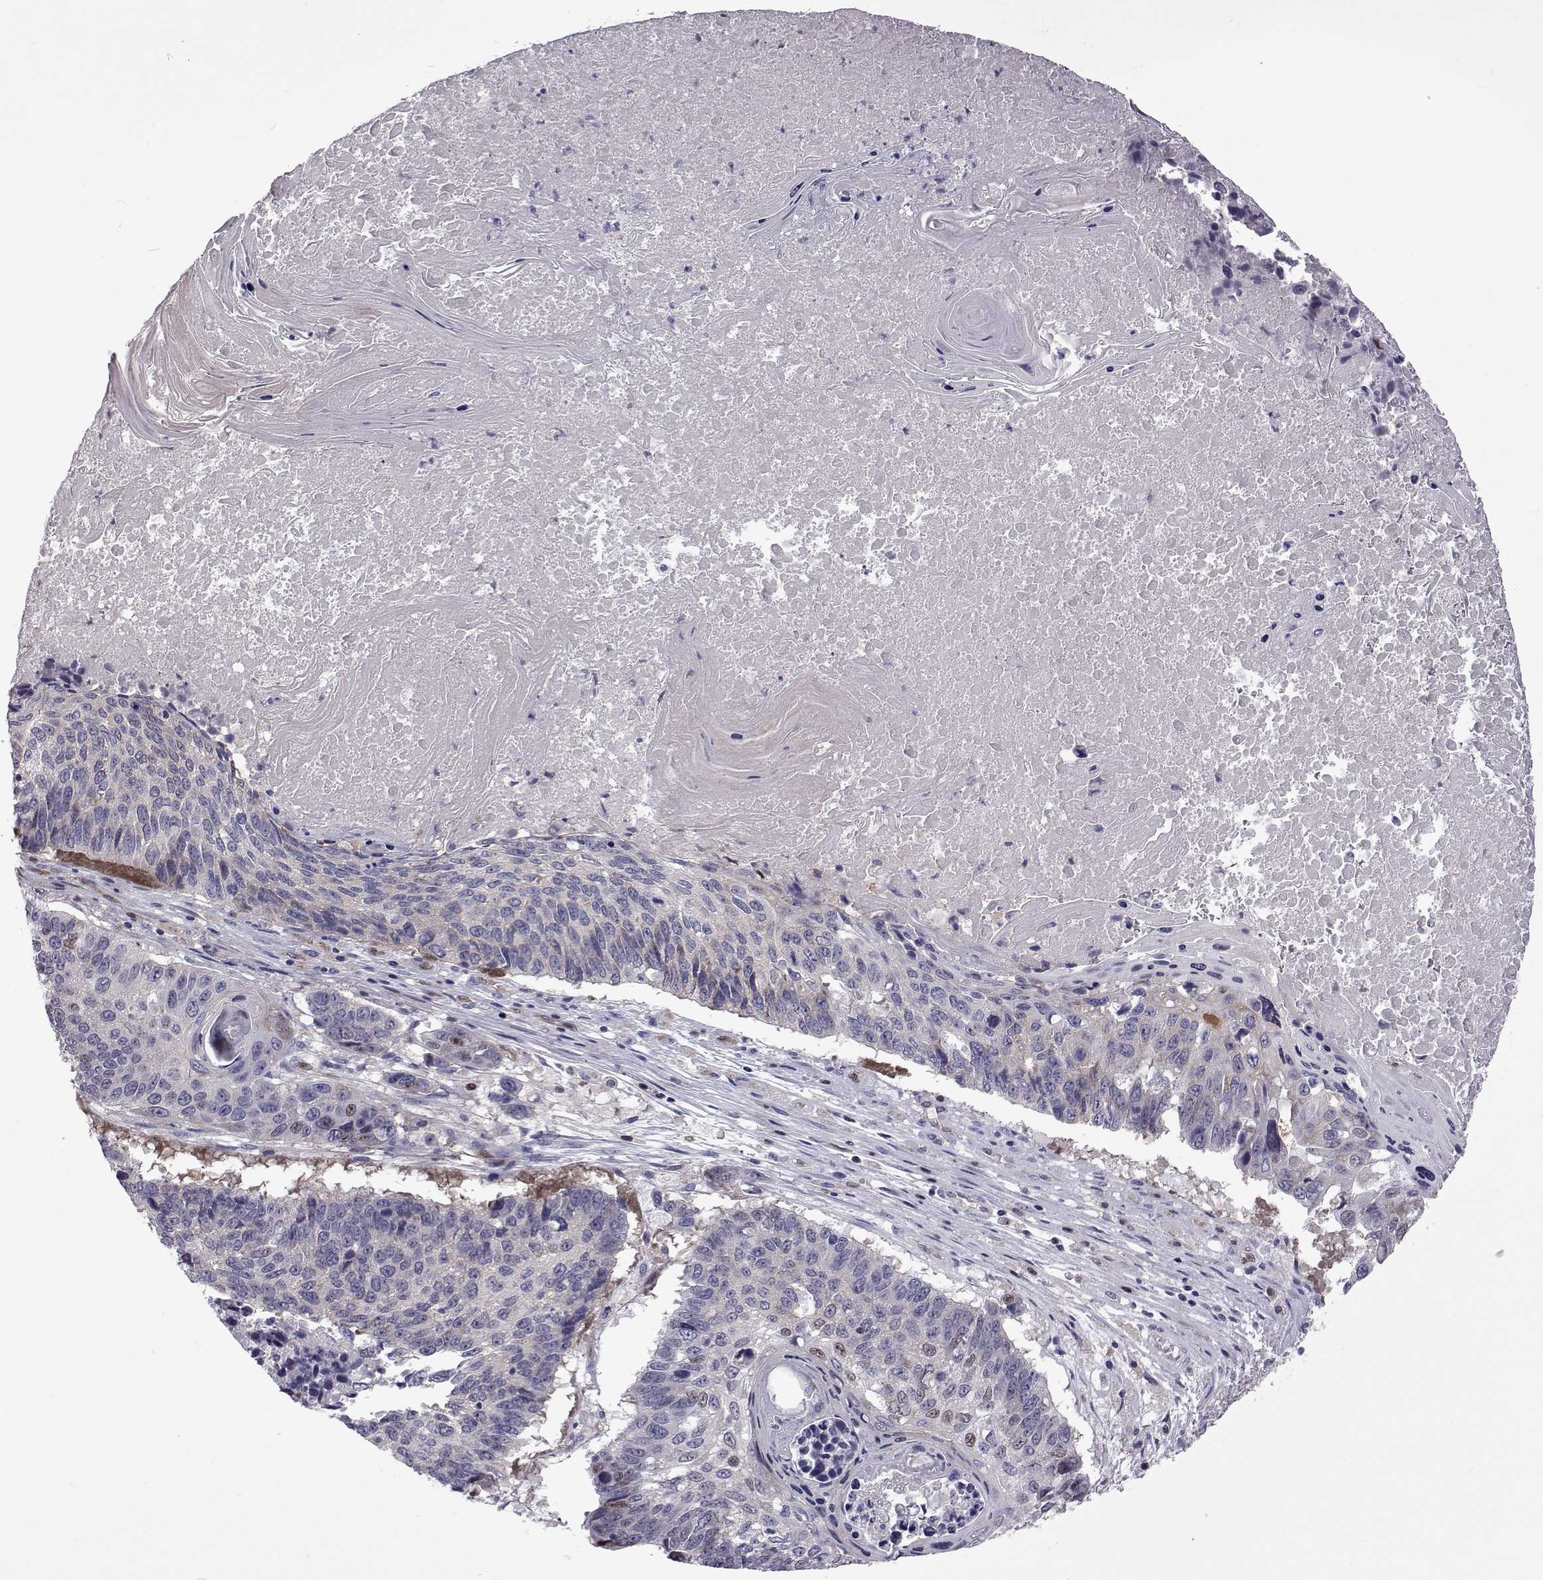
{"staining": {"intensity": "negative", "quantity": "none", "location": "none"}, "tissue": "lung cancer", "cell_type": "Tumor cells", "image_type": "cancer", "snomed": [{"axis": "morphology", "description": "Squamous cell carcinoma, NOS"}, {"axis": "topography", "description": "Lung"}], "caption": "This is an immunohistochemistry (IHC) photomicrograph of lung cancer. There is no expression in tumor cells.", "gene": "TCF15", "patient": {"sex": "male", "age": 73}}